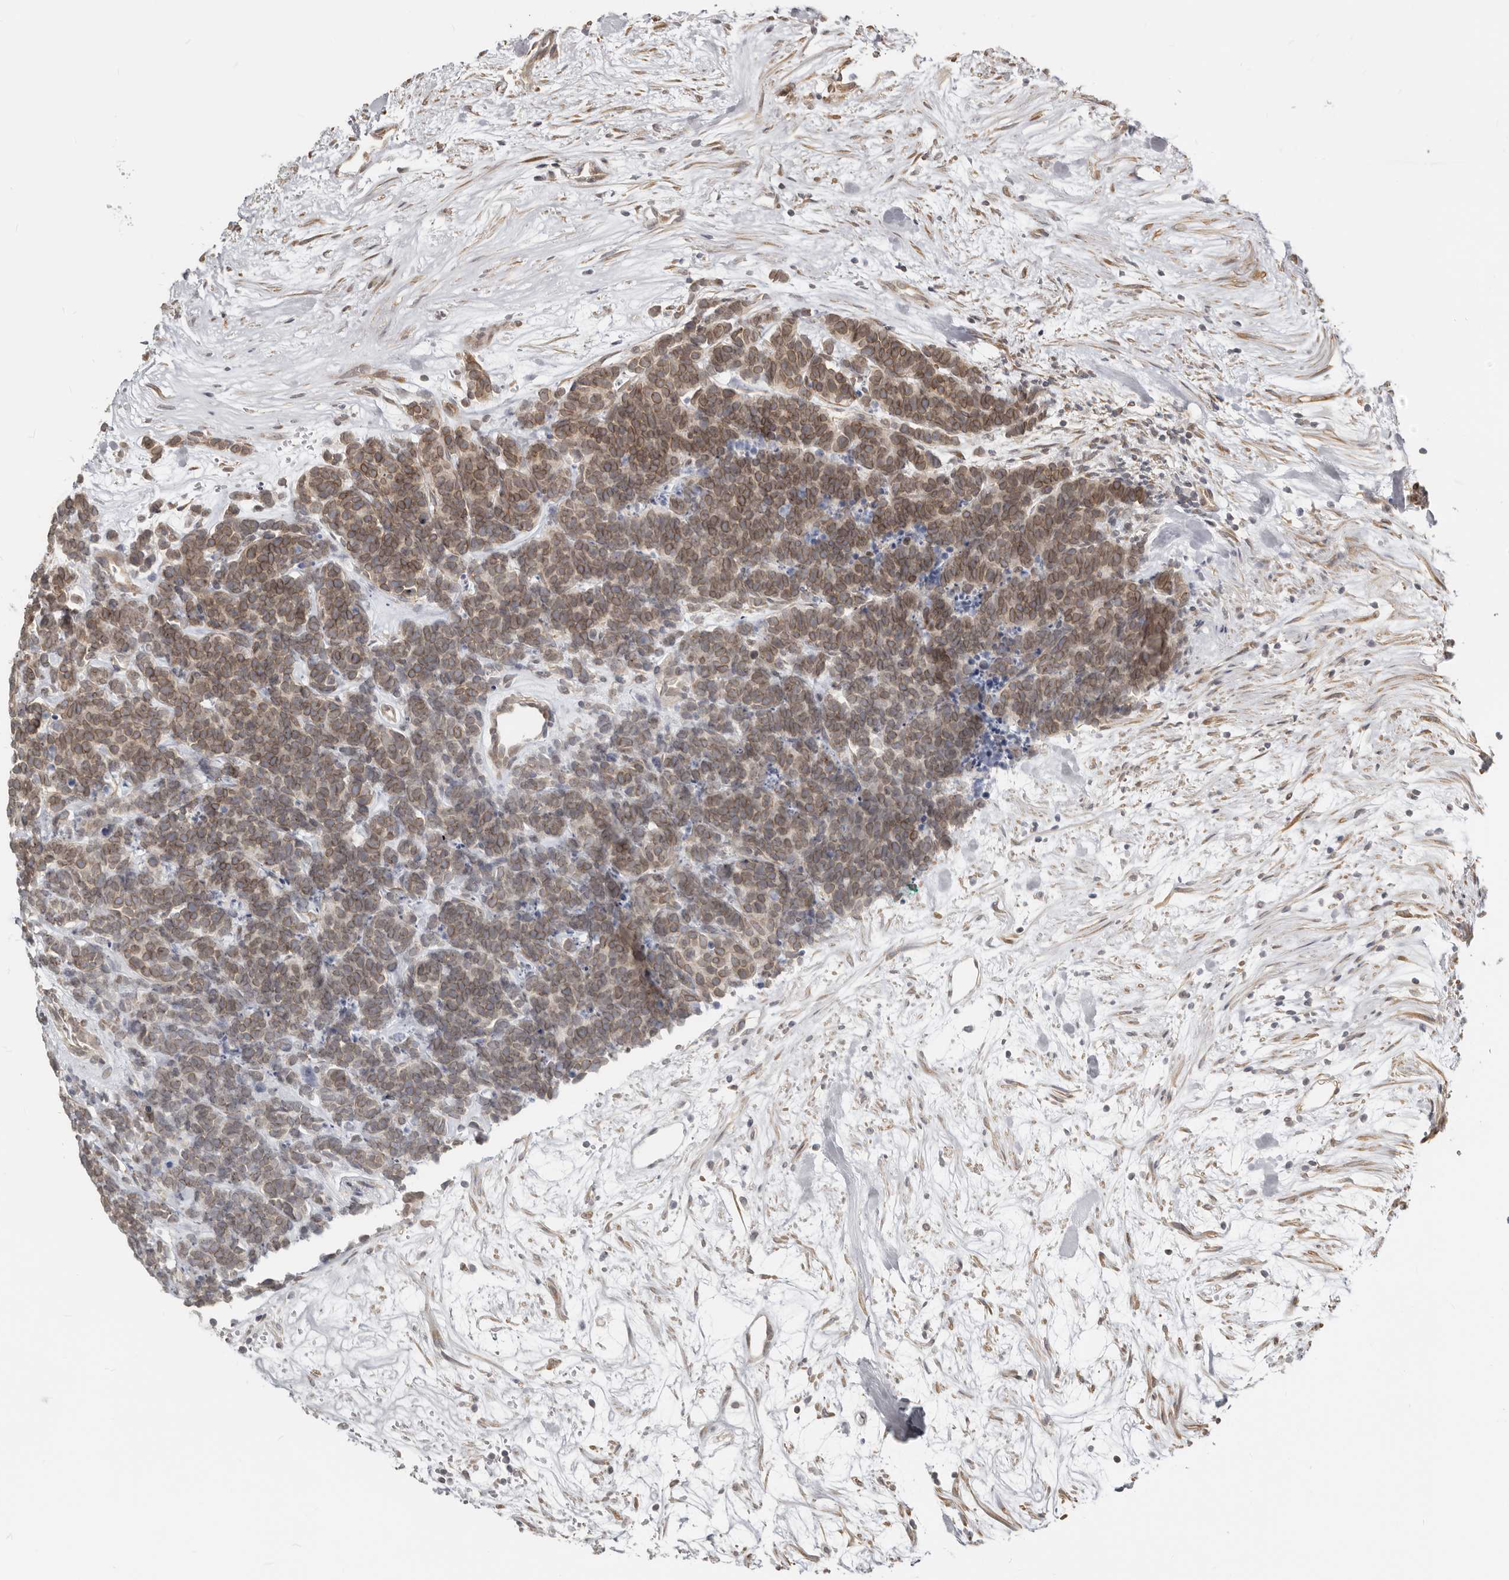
{"staining": {"intensity": "moderate", "quantity": ">75%", "location": "cytoplasmic/membranous,nuclear"}, "tissue": "carcinoid", "cell_type": "Tumor cells", "image_type": "cancer", "snomed": [{"axis": "morphology", "description": "Carcinoma, NOS"}, {"axis": "morphology", "description": "Carcinoid, malignant, NOS"}, {"axis": "topography", "description": "Urinary bladder"}], "caption": "This is a photomicrograph of immunohistochemistry (IHC) staining of carcinoma, which shows moderate expression in the cytoplasmic/membranous and nuclear of tumor cells.", "gene": "NUP153", "patient": {"sex": "male", "age": 57}}